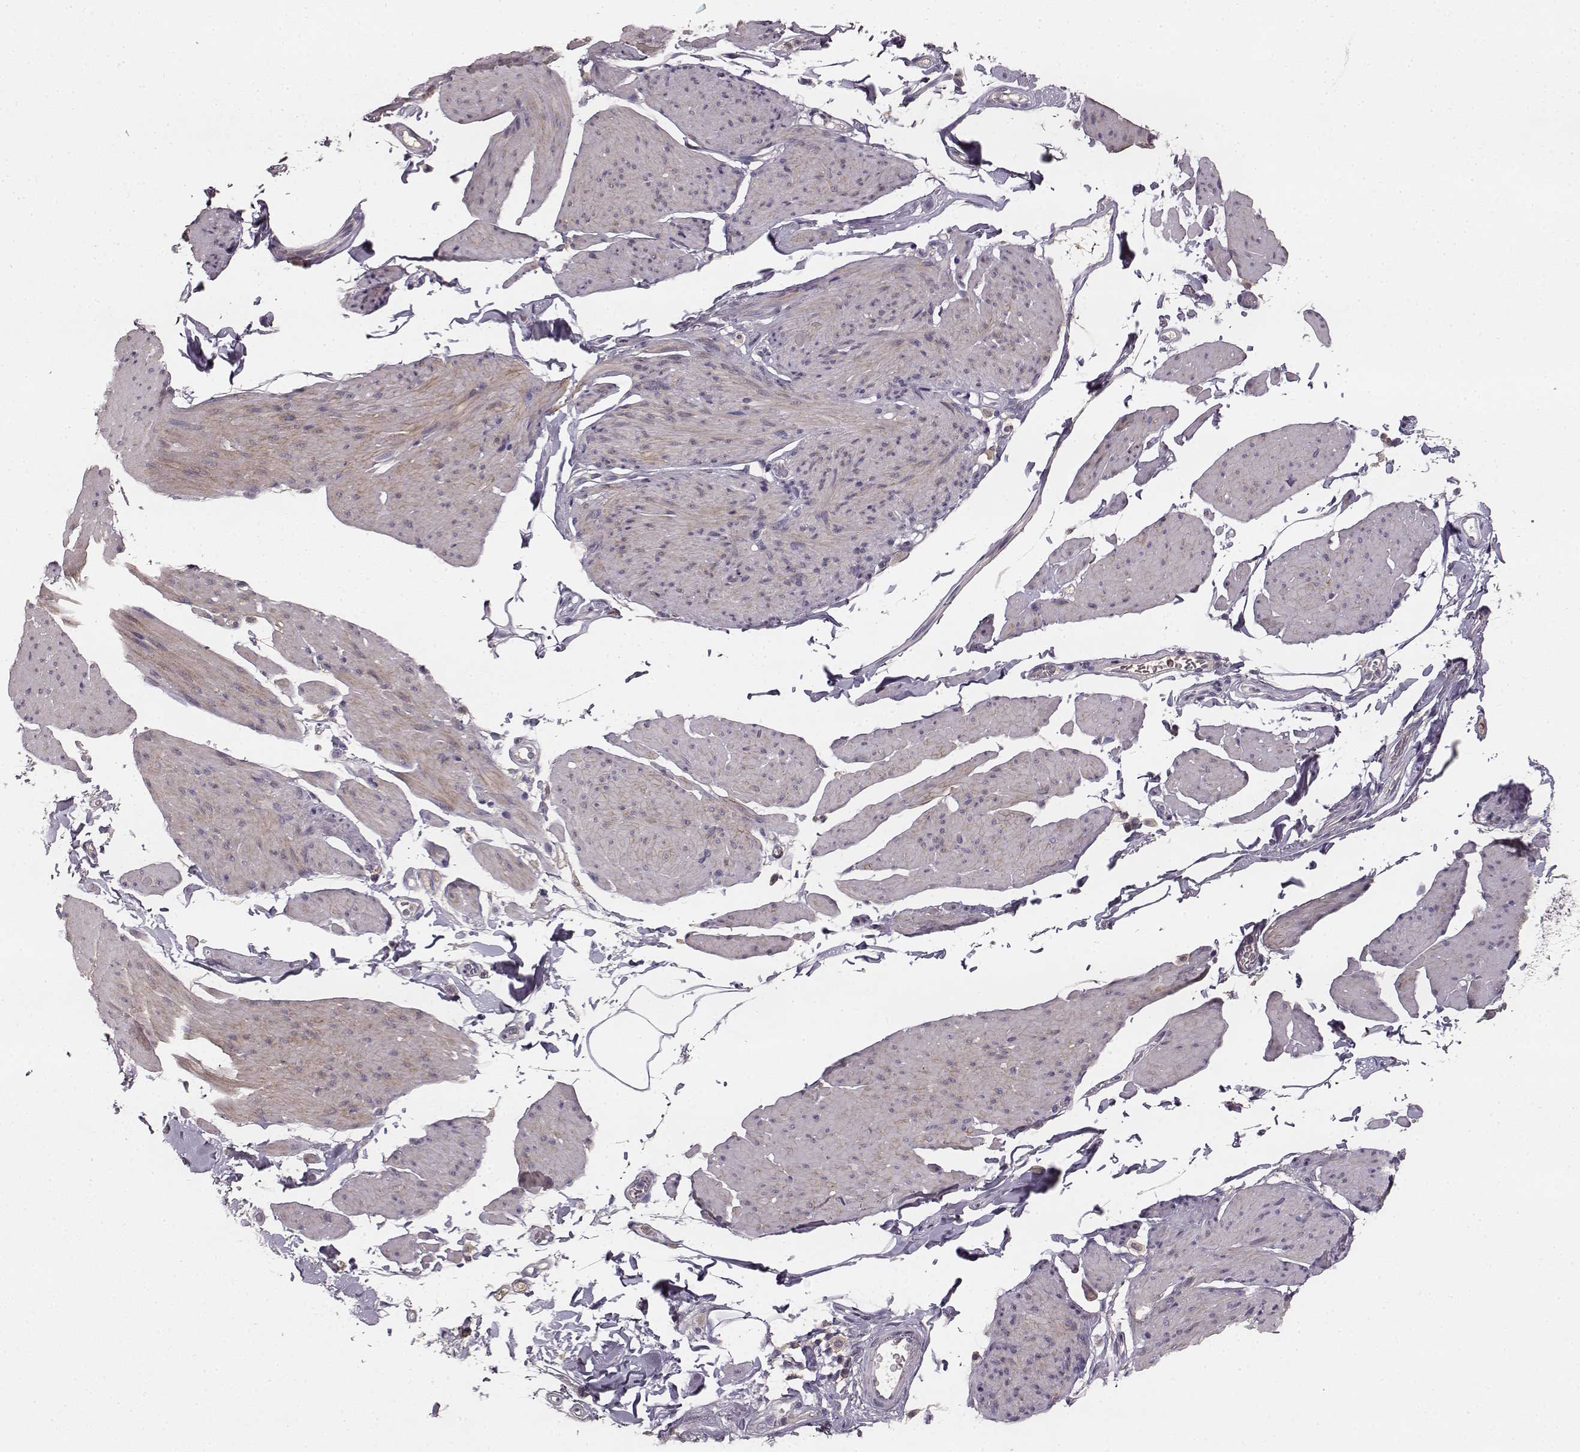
{"staining": {"intensity": "weak", "quantity": "25%-75%", "location": "cytoplasmic/membranous"}, "tissue": "smooth muscle", "cell_type": "Smooth muscle cells", "image_type": "normal", "snomed": [{"axis": "morphology", "description": "Normal tissue, NOS"}, {"axis": "topography", "description": "Adipose tissue"}, {"axis": "topography", "description": "Smooth muscle"}, {"axis": "topography", "description": "Peripheral nerve tissue"}], "caption": "Benign smooth muscle exhibits weak cytoplasmic/membranous staining in about 25%-75% of smooth muscle cells.", "gene": "YJEFN3", "patient": {"sex": "male", "age": 83}}